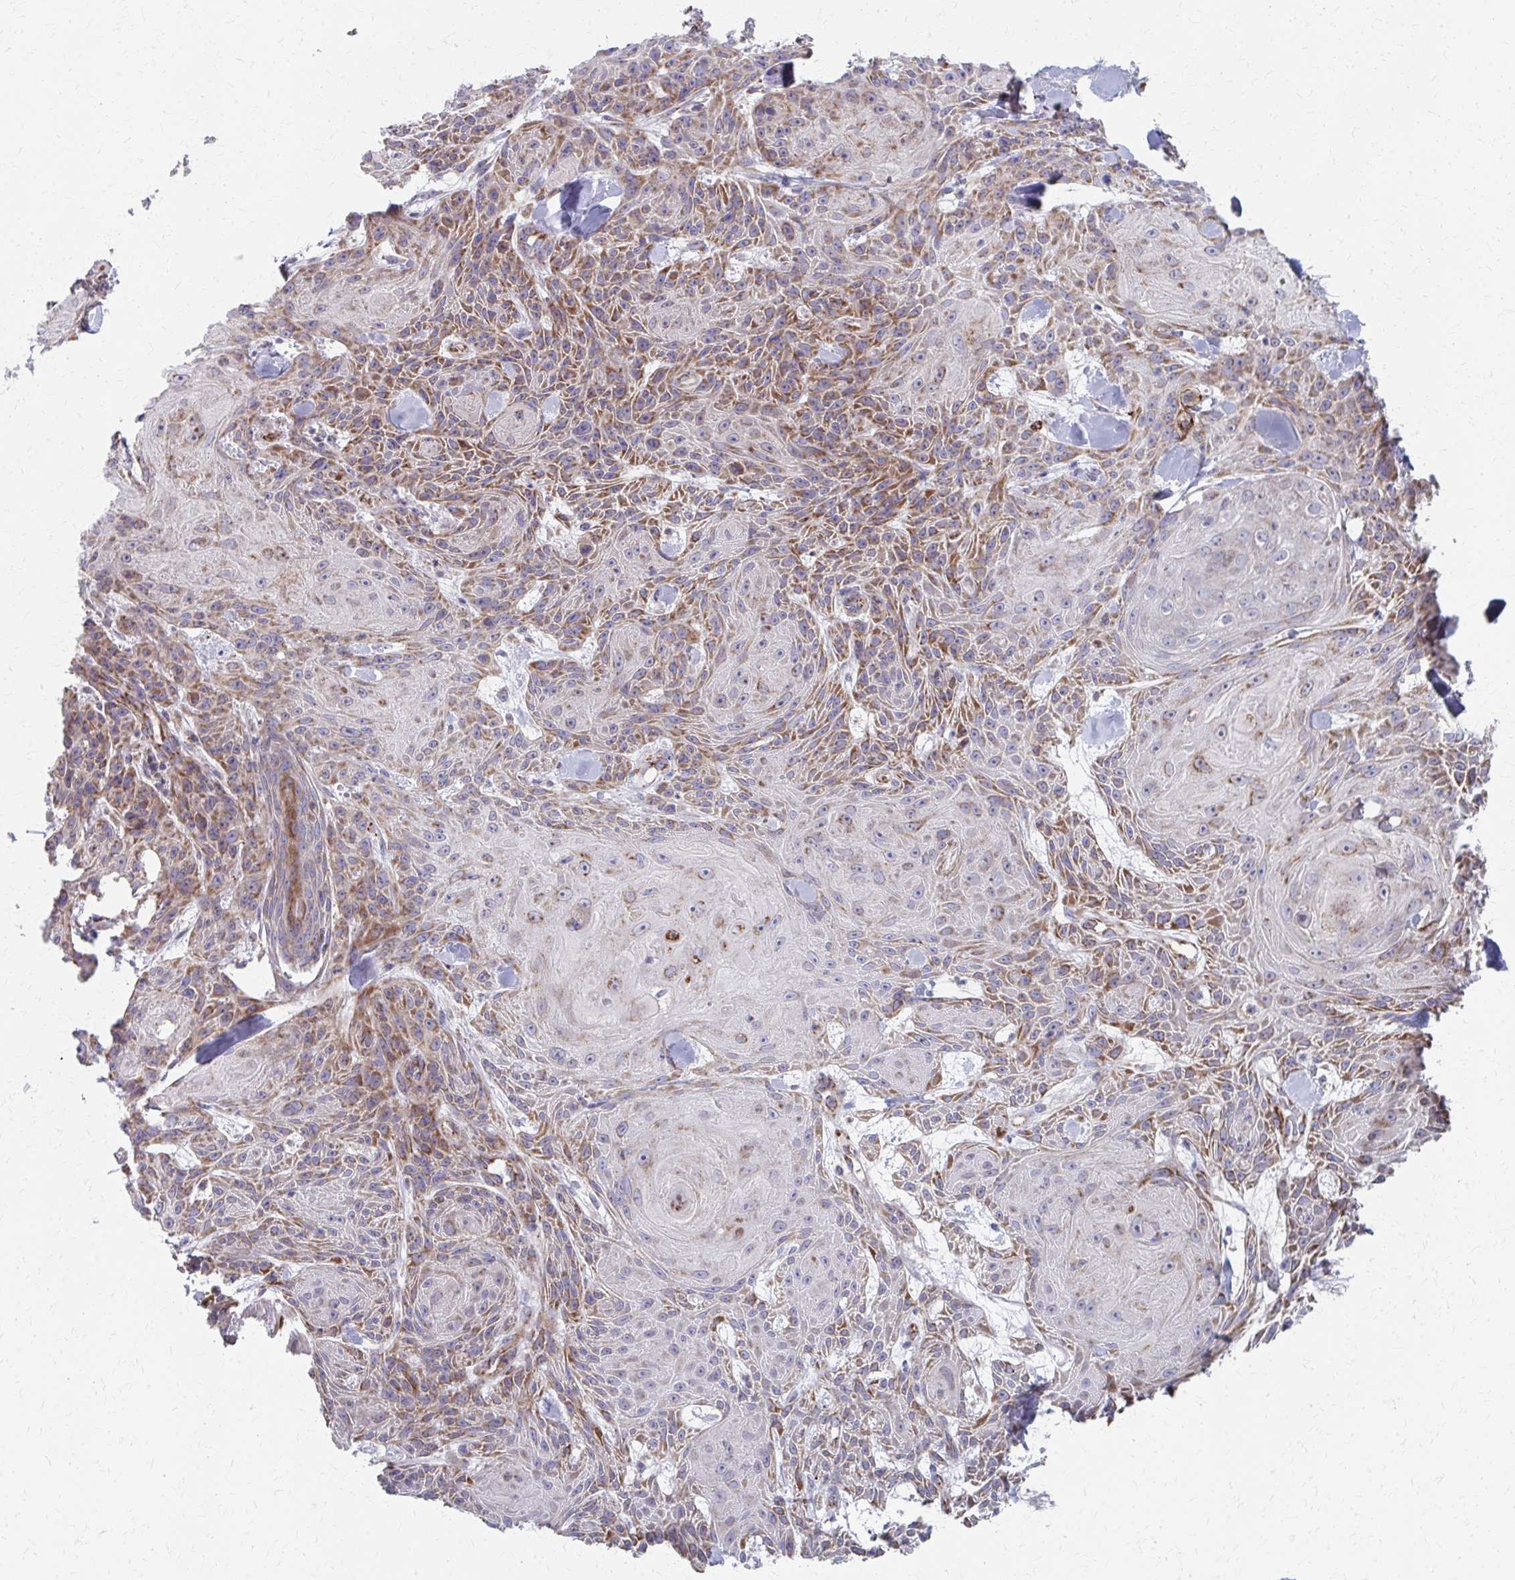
{"staining": {"intensity": "moderate", "quantity": "25%-75%", "location": "cytoplasmic/membranous"}, "tissue": "skin cancer", "cell_type": "Tumor cells", "image_type": "cancer", "snomed": [{"axis": "morphology", "description": "Squamous cell carcinoma, NOS"}, {"axis": "topography", "description": "Skin"}], "caption": "Skin cancer (squamous cell carcinoma) stained with a brown dye displays moderate cytoplasmic/membranous positive positivity in approximately 25%-75% of tumor cells.", "gene": "FAHD1", "patient": {"sex": "male", "age": 88}}